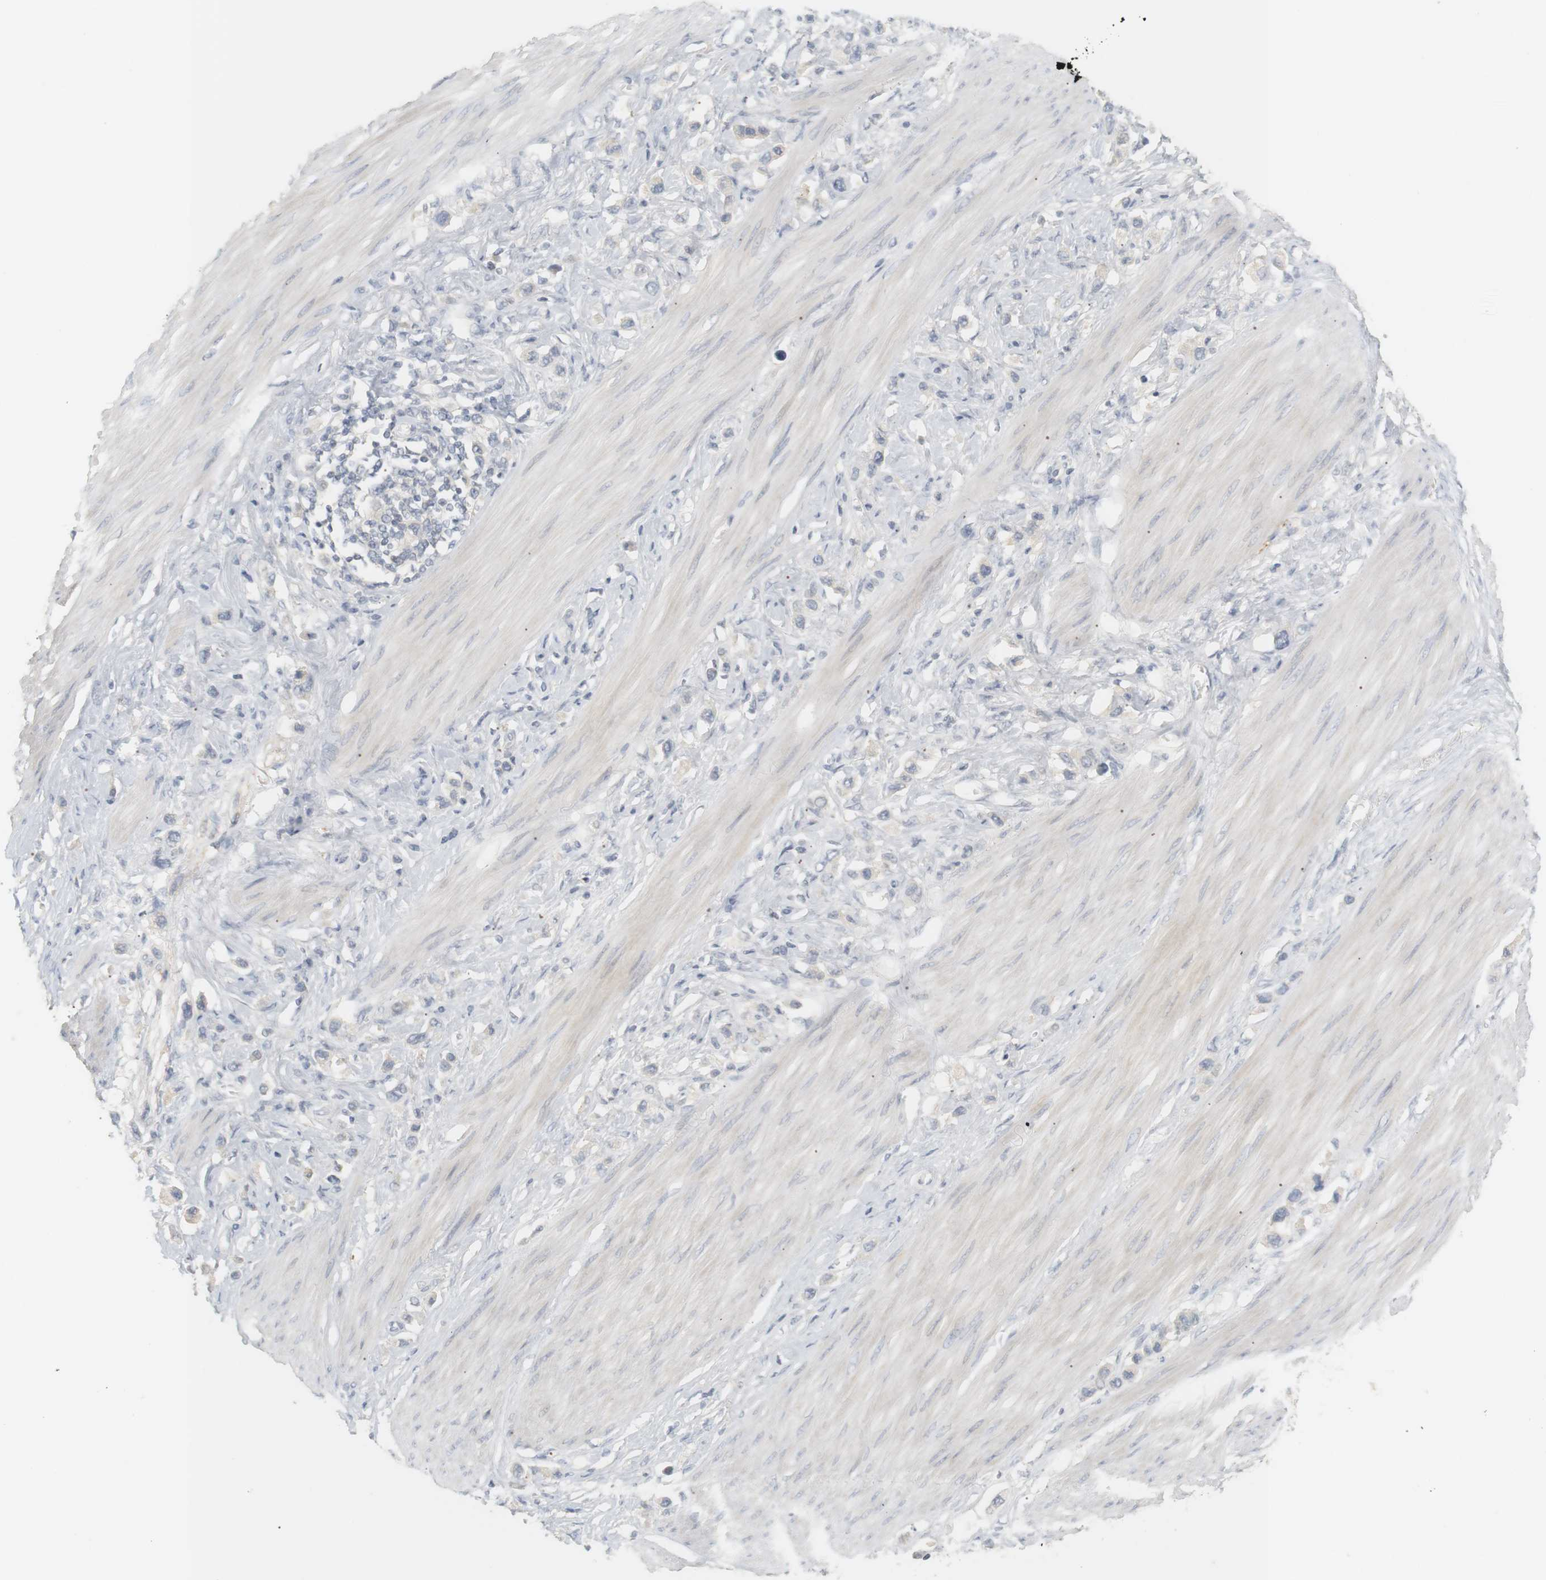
{"staining": {"intensity": "negative", "quantity": "none", "location": "none"}, "tissue": "stomach cancer", "cell_type": "Tumor cells", "image_type": "cancer", "snomed": [{"axis": "morphology", "description": "Adenocarcinoma, NOS"}, {"axis": "topography", "description": "Stomach"}], "caption": "Immunohistochemistry (IHC) photomicrograph of neoplastic tissue: stomach adenocarcinoma stained with DAB demonstrates no significant protein staining in tumor cells. (IHC, brightfield microscopy, high magnification).", "gene": "RTN3", "patient": {"sex": "female", "age": 65}}